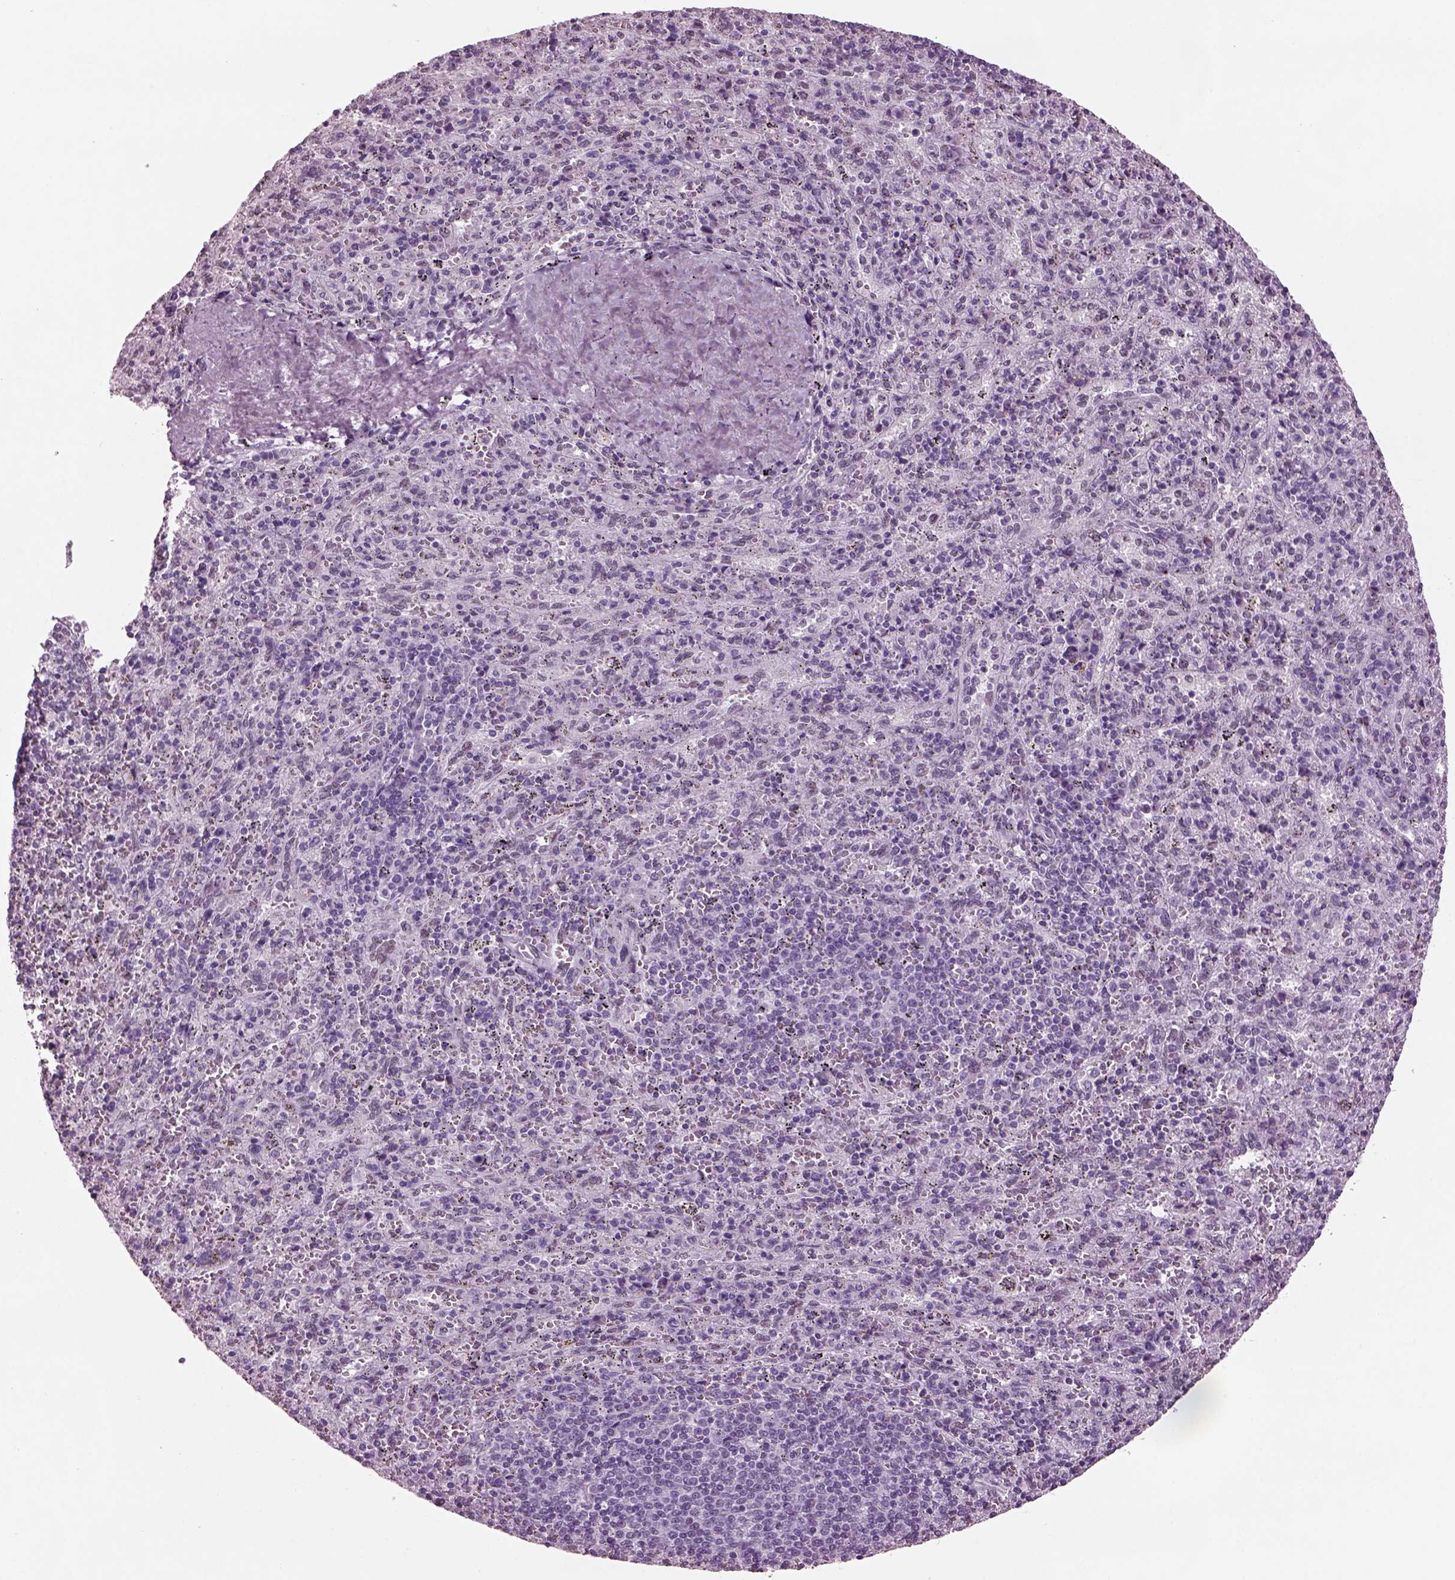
{"staining": {"intensity": "negative", "quantity": "none", "location": "none"}, "tissue": "spleen", "cell_type": "Cells in red pulp", "image_type": "normal", "snomed": [{"axis": "morphology", "description": "Normal tissue, NOS"}, {"axis": "topography", "description": "Spleen"}], "caption": "The image exhibits no significant staining in cells in red pulp of spleen. (DAB (3,3'-diaminobenzidine) IHC with hematoxylin counter stain).", "gene": "KRTAP3", "patient": {"sex": "male", "age": 57}}